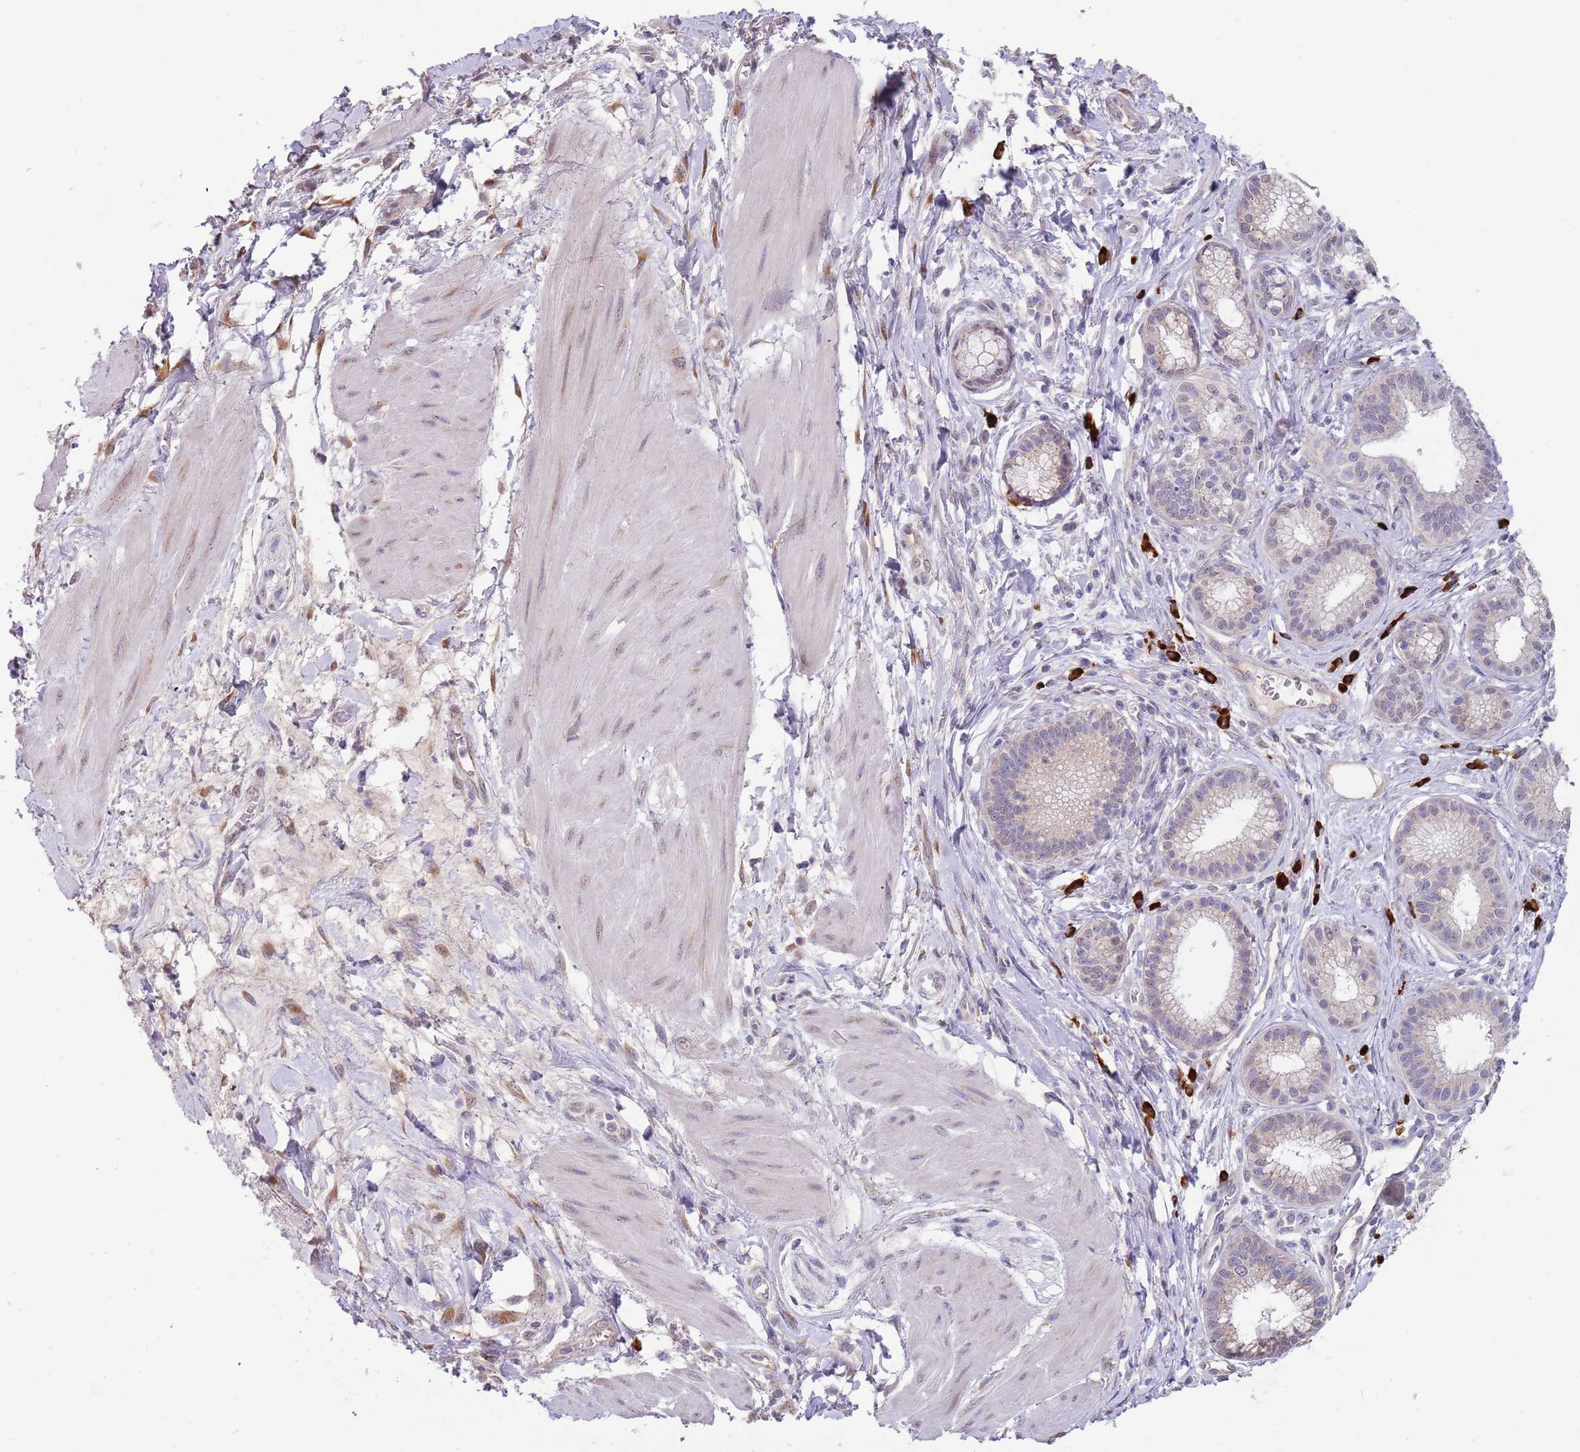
{"staining": {"intensity": "negative", "quantity": "none", "location": "none"}, "tissue": "pancreatic cancer", "cell_type": "Tumor cells", "image_type": "cancer", "snomed": [{"axis": "morphology", "description": "Adenocarcinoma, NOS"}, {"axis": "topography", "description": "Pancreas"}], "caption": "IHC of human pancreatic cancer shows no positivity in tumor cells.", "gene": "TNRC6C", "patient": {"sex": "male", "age": 72}}